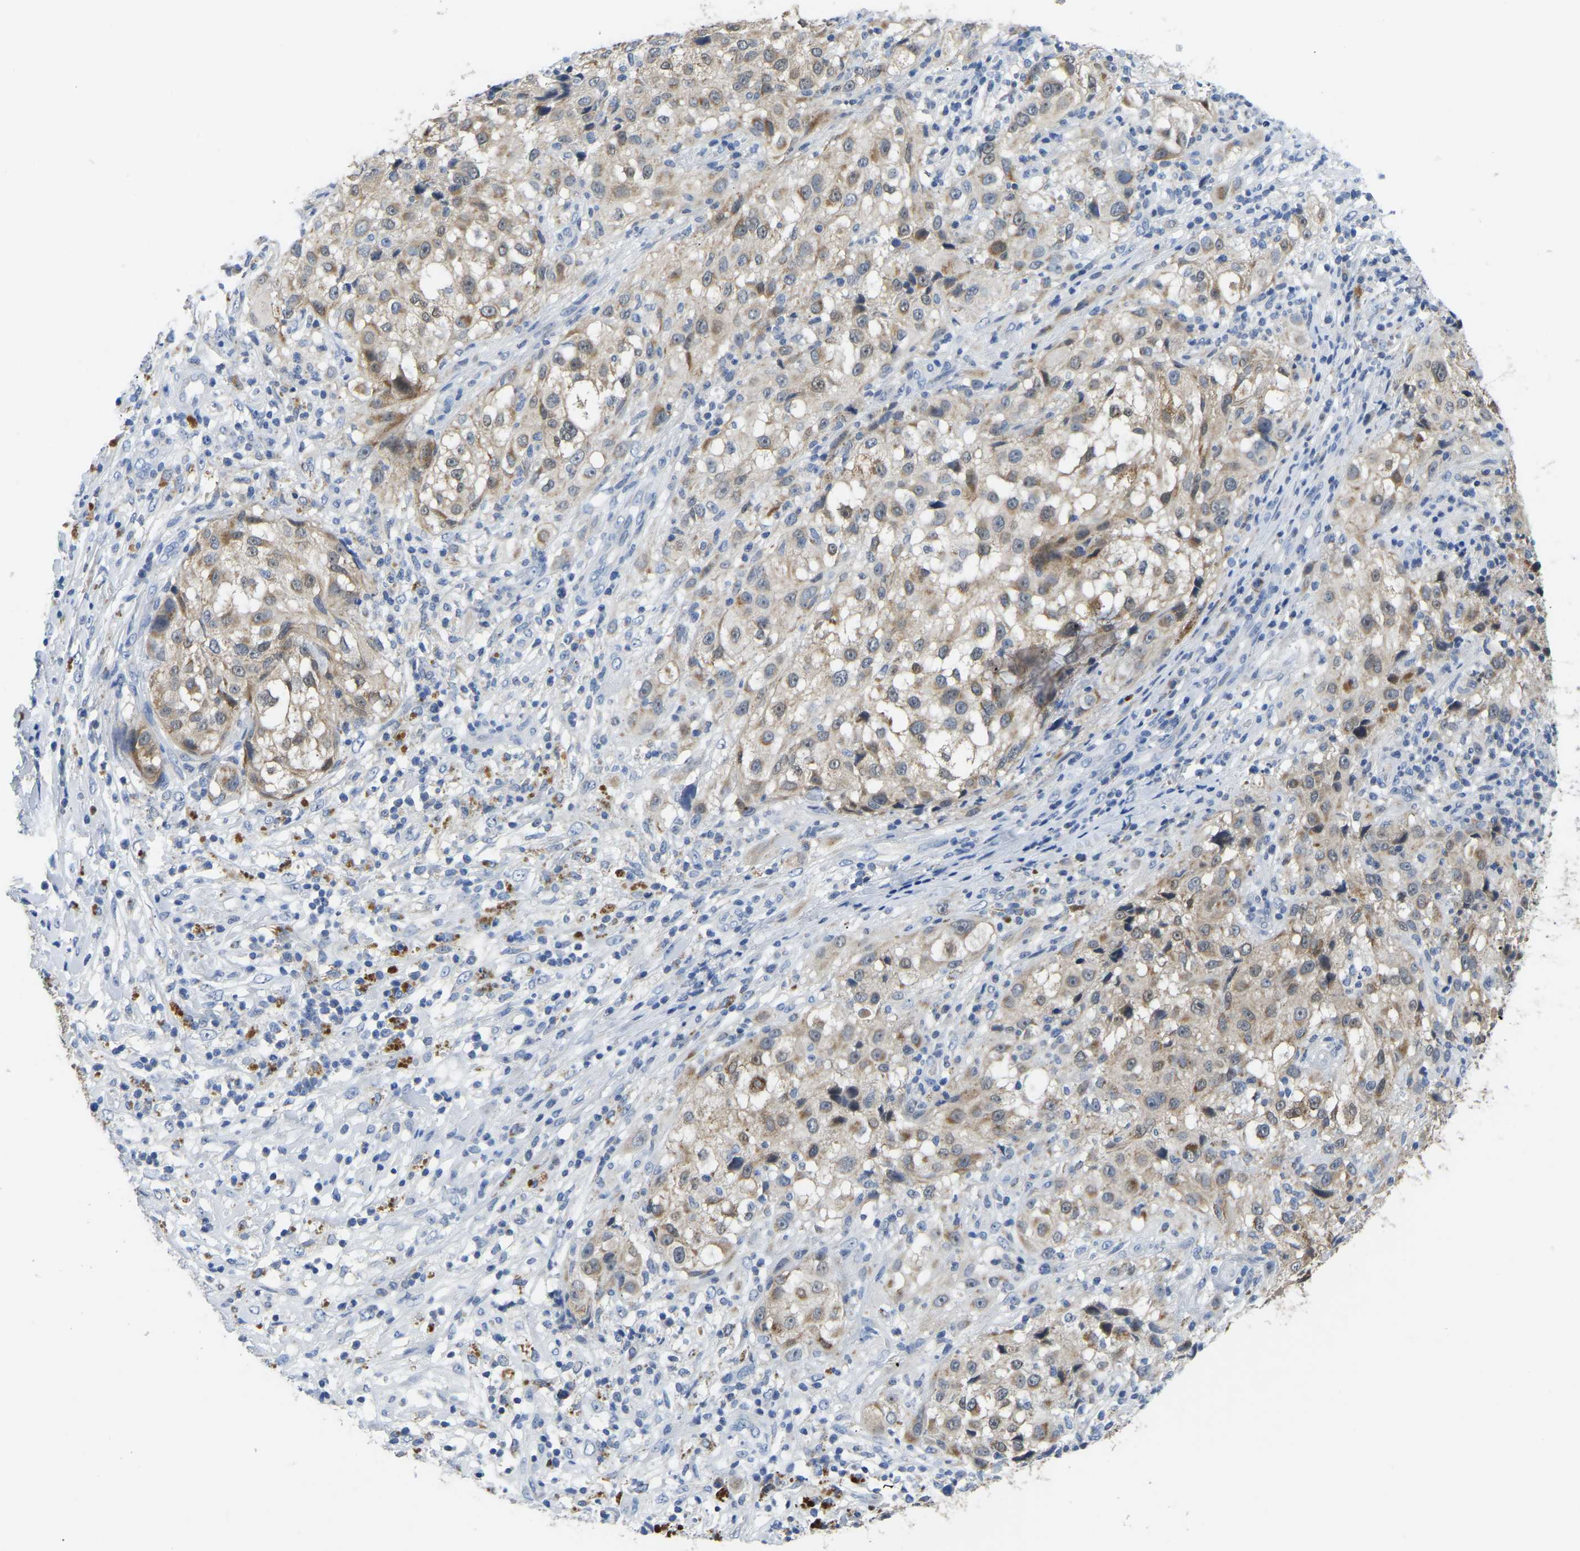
{"staining": {"intensity": "moderate", "quantity": ">75%", "location": "cytoplasmic/membranous"}, "tissue": "melanoma", "cell_type": "Tumor cells", "image_type": "cancer", "snomed": [{"axis": "morphology", "description": "Necrosis, NOS"}, {"axis": "morphology", "description": "Malignant melanoma, NOS"}, {"axis": "topography", "description": "Skin"}], "caption": "The micrograph demonstrates staining of melanoma, revealing moderate cytoplasmic/membranous protein staining (brown color) within tumor cells.", "gene": "ETFA", "patient": {"sex": "female", "age": 87}}